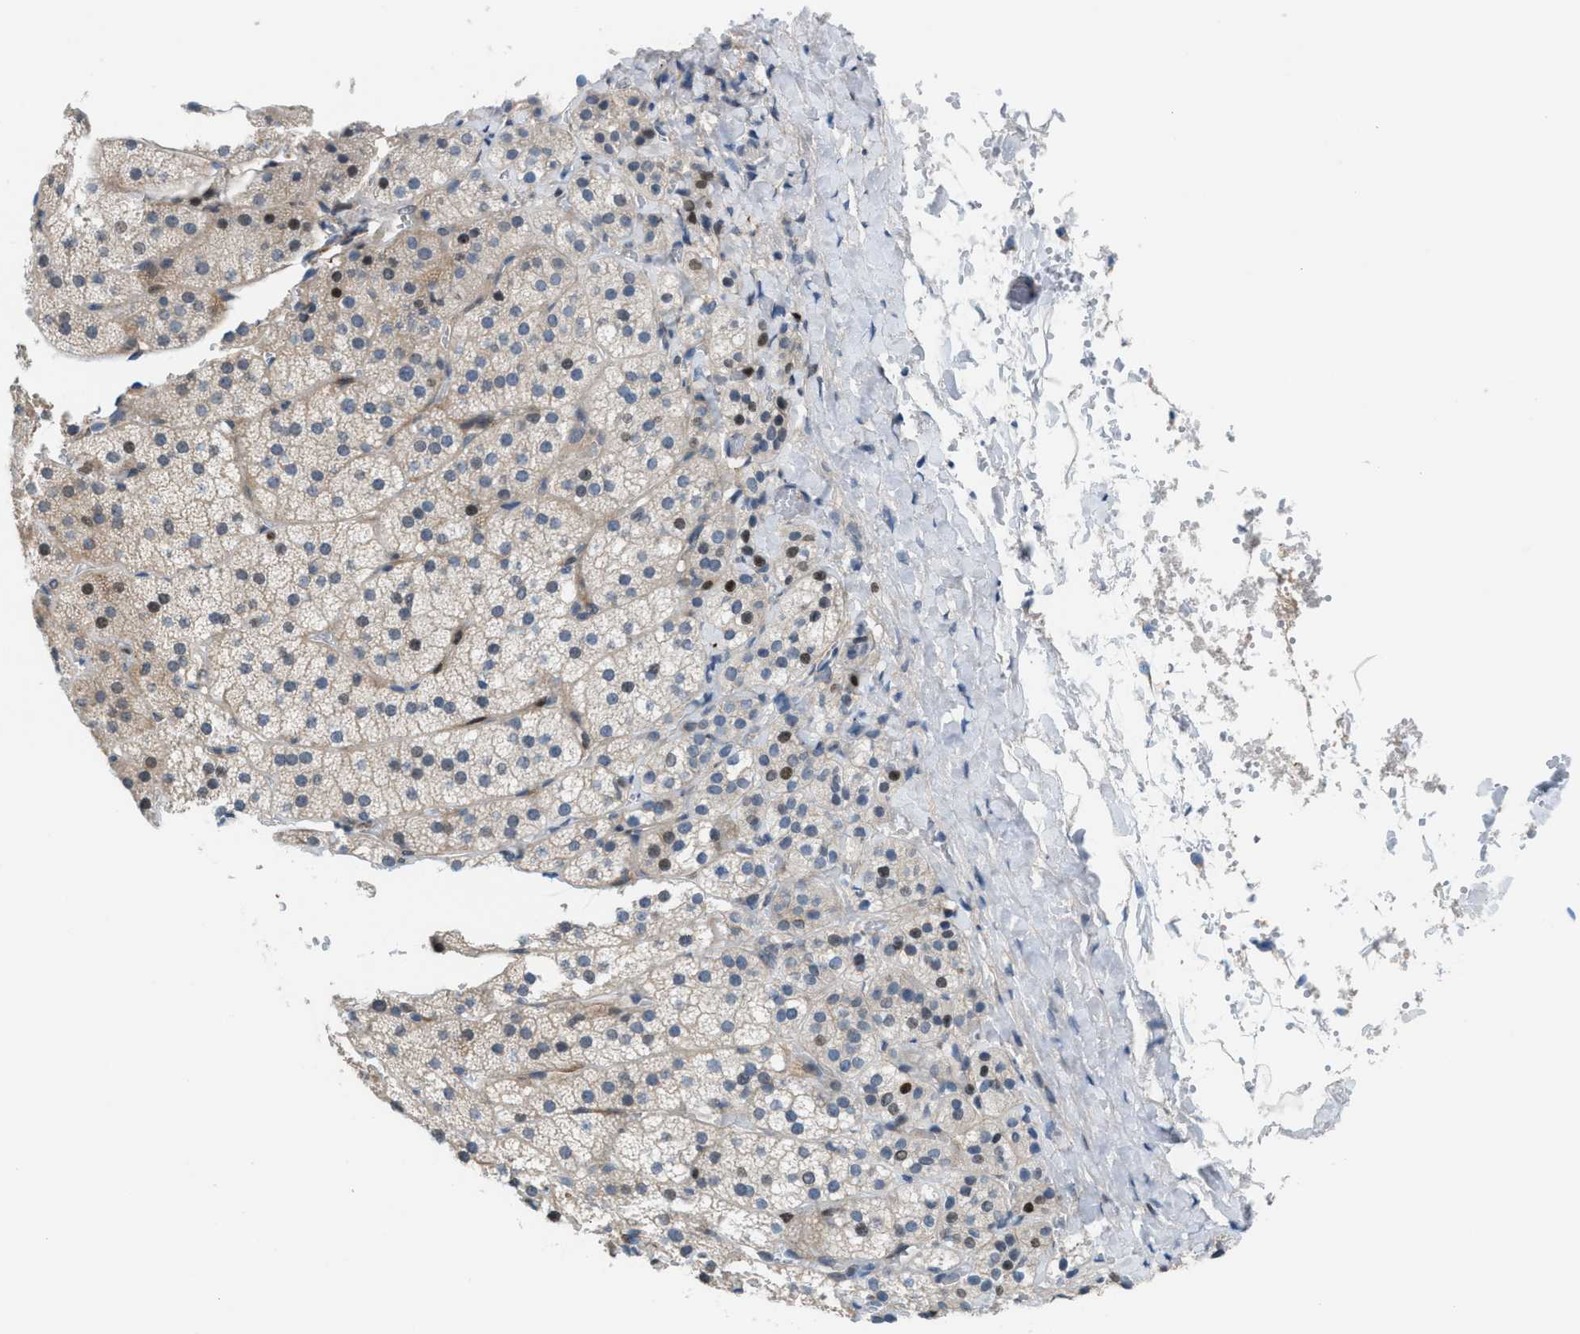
{"staining": {"intensity": "moderate", "quantity": ">75%", "location": "cytoplasmic/membranous,nuclear"}, "tissue": "adrenal gland", "cell_type": "Glandular cells", "image_type": "normal", "snomed": [{"axis": "morphology", "description": "Normal tissue, NOS"}, {"axis": "topography", "description": "Adrenal gland"}], "caption": "Immunohistochemistry (IHC) (DAB) staining of benign human adrenal gland shows moderate cytoplasmic/membranous,nuclear protein positivity in about >75% of glandular cells.", "gene": "ZNF276", "patient": {"sex": "female", "age": 44}}